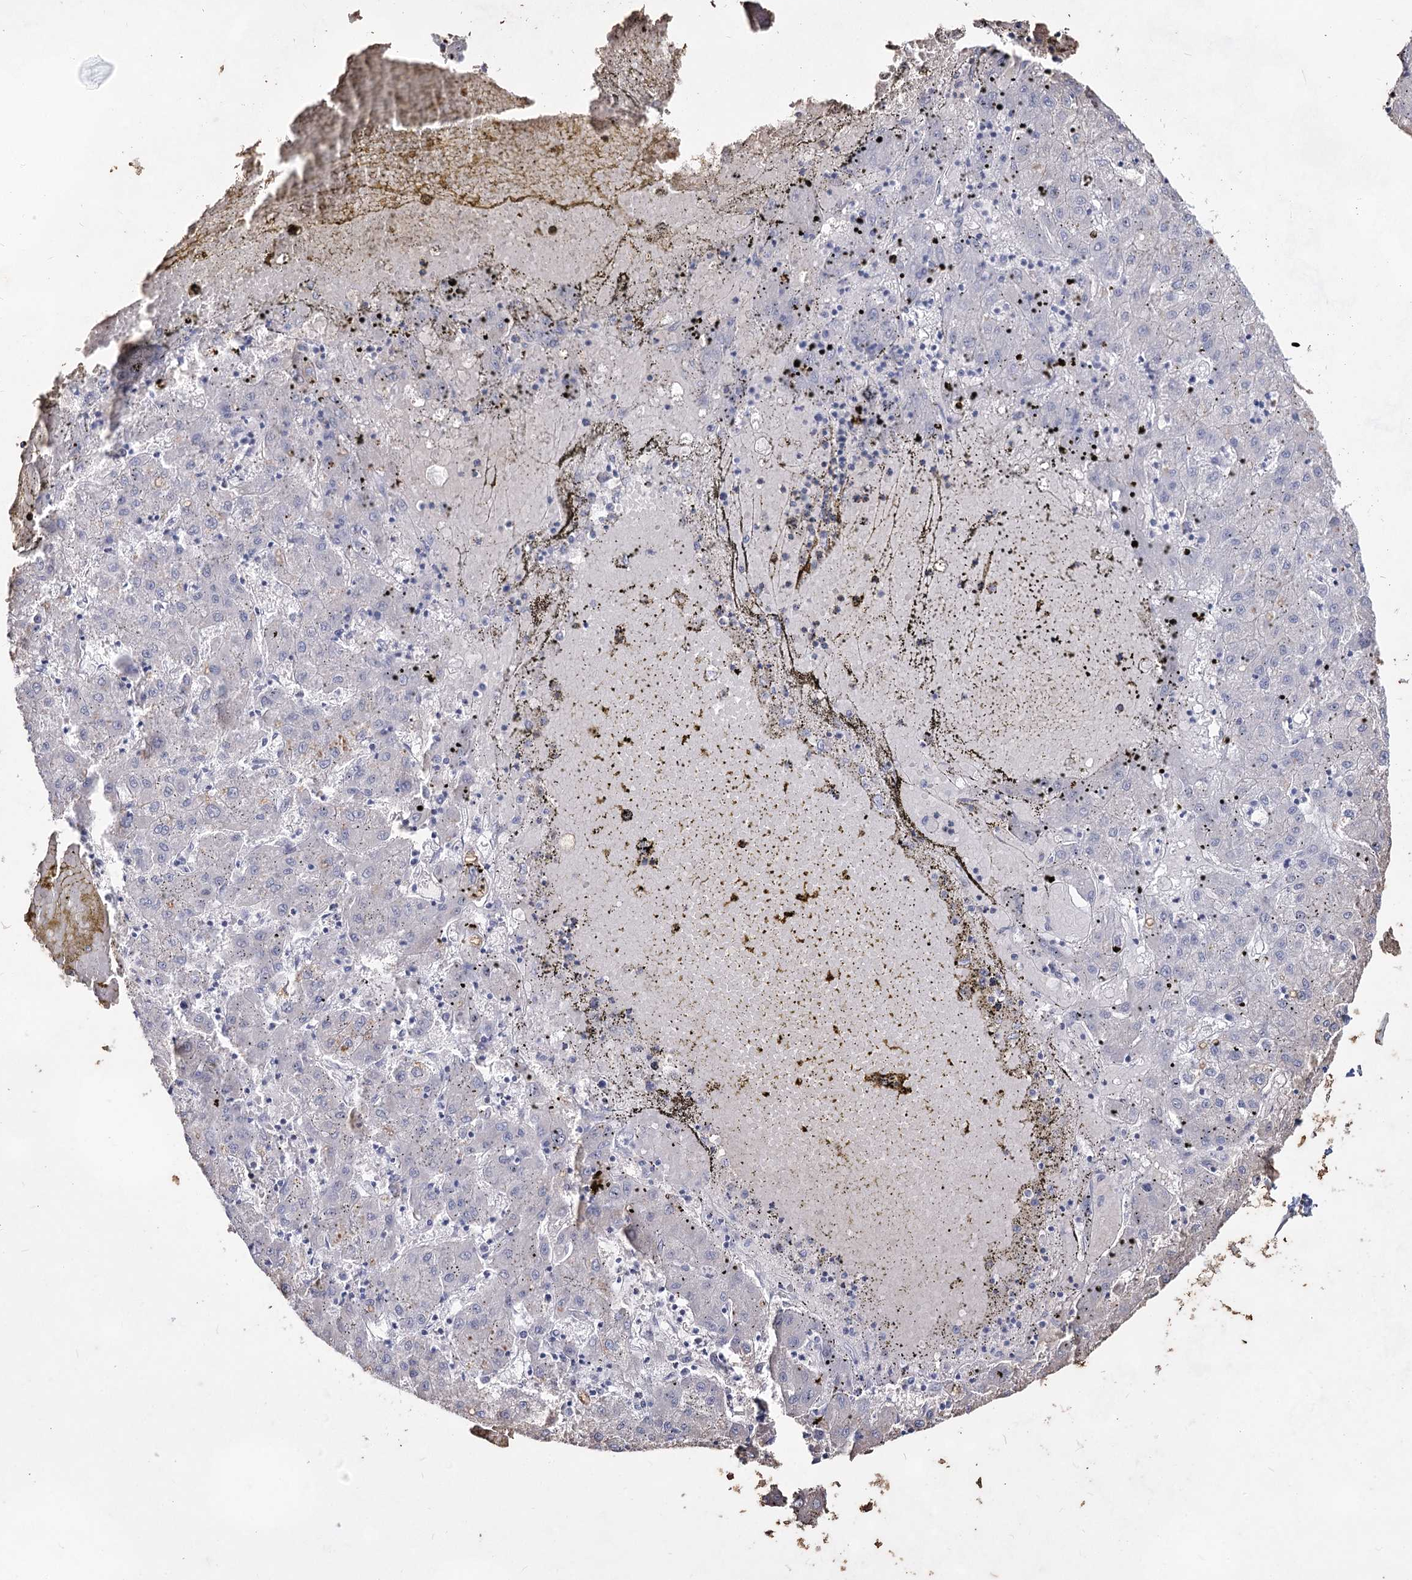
{"staining": {"intensity": "negative", "quantity": "none", "location": "none"}, "tissue": "liver cancer", "cell_type": "Tumor cells", "image_type": "cancer", "snomed": [{"axis": "morphology", "description": "Carcinoma, Hepatocellular, NOS"}, {"axis": "topography", "description": "Liver"}], "caption": "The IHC photomicrograph has no significant positivity in tumor cells of liver cancer (hepatocellular carcinoma) tissue.", "gene": "CCDC73", "patient": {"sex": "male", "age": 72}}